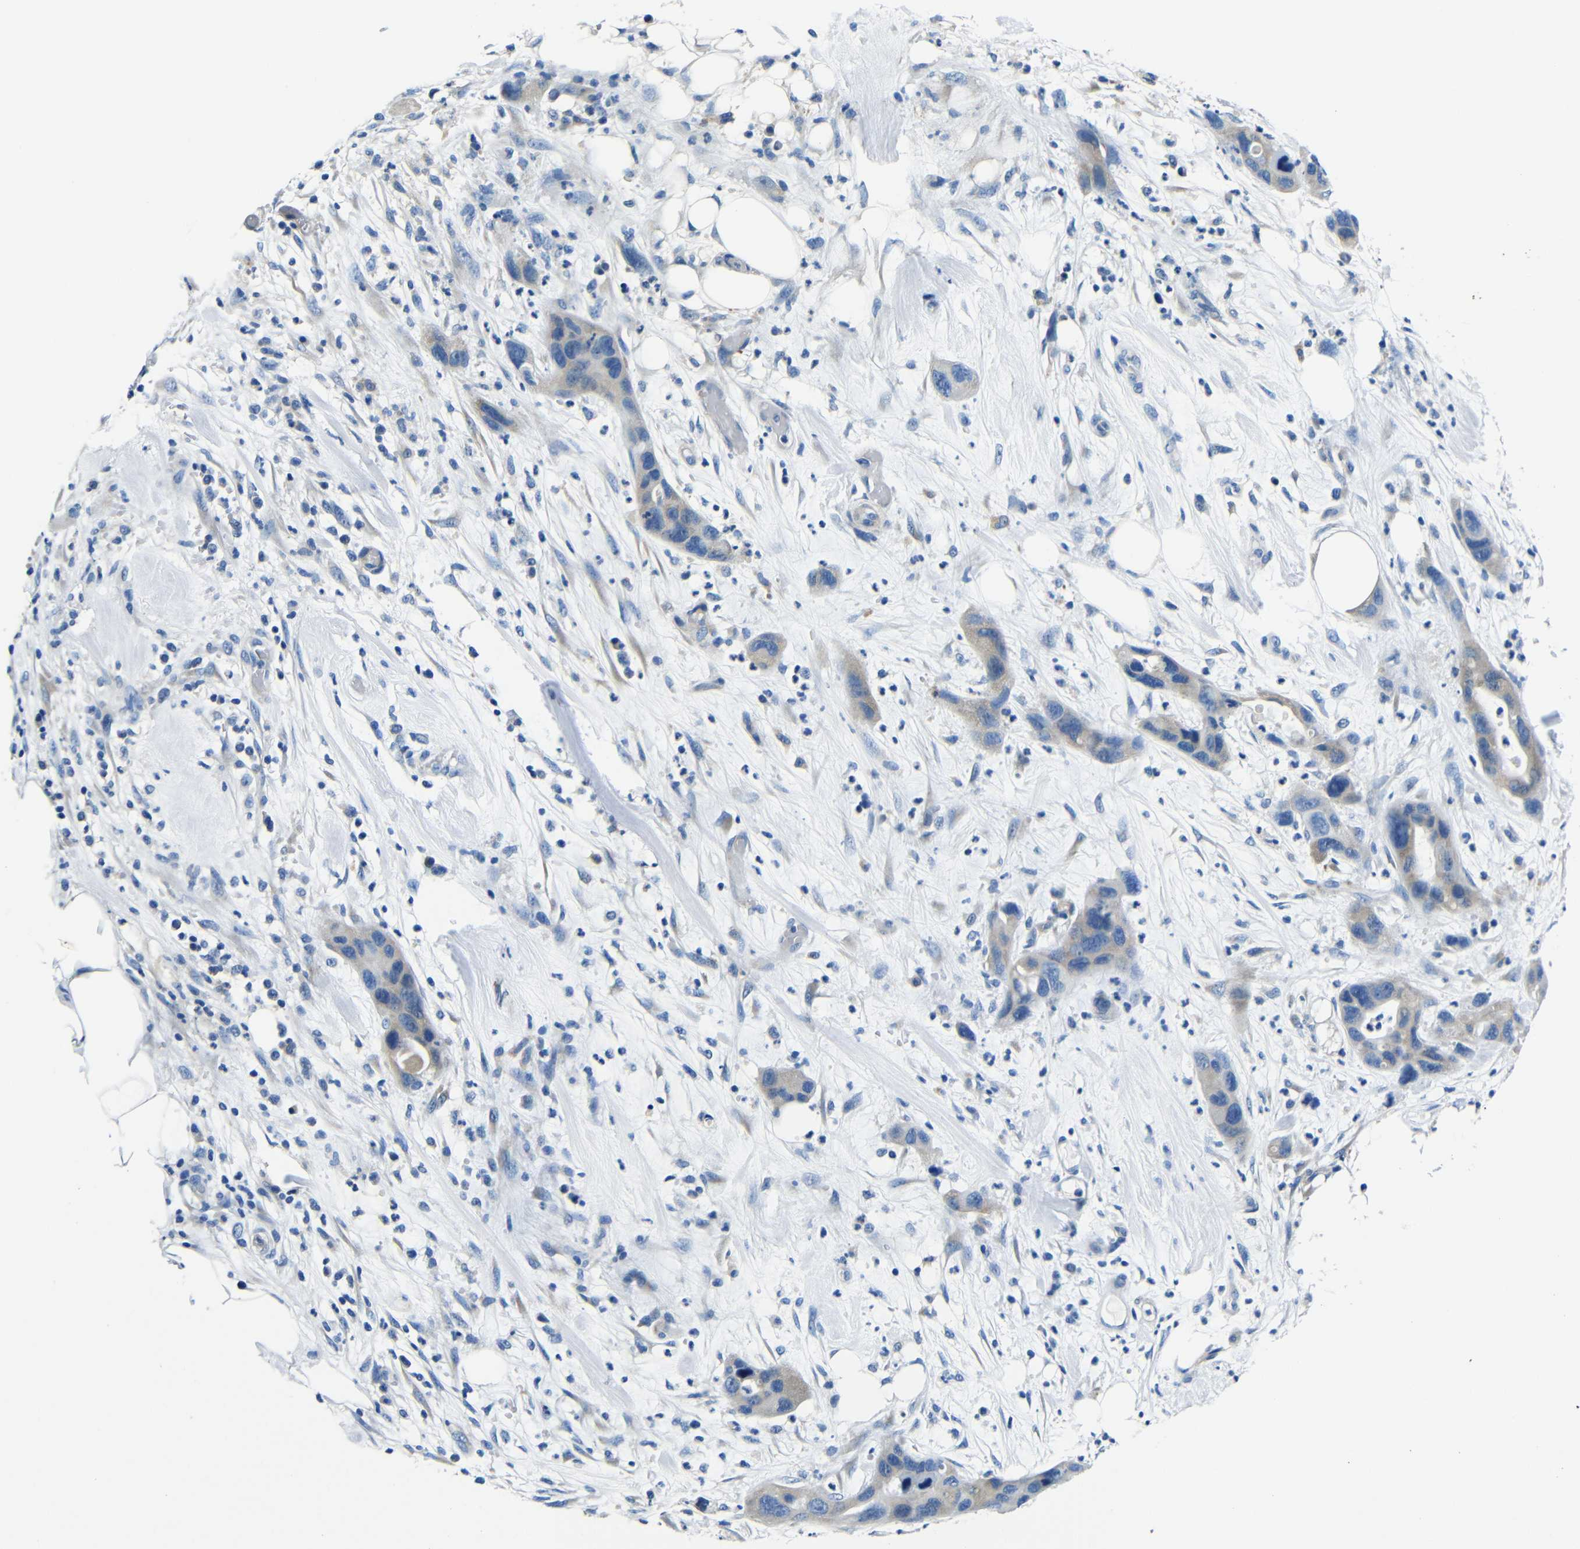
{"staining": {"intensity": "weak", "quantity": "<25%", "location": "cytoplasmic/membranous"}, "tissue": "pancreatic cancer", "cell_type": "Tumor cells", "image_type": "cancer", "snomed": [{"axis": "morphology", "description": "Adenocarcinoma, NOS"}, {"axis": "topography", "description": "Pancreas"}], "caption": "An image of pancreatic cancer stained for a protein reveals no brown staining in tumor cells.", "gene": "TNFAIP1", "patient": {"sex": "female", "age": 71}}